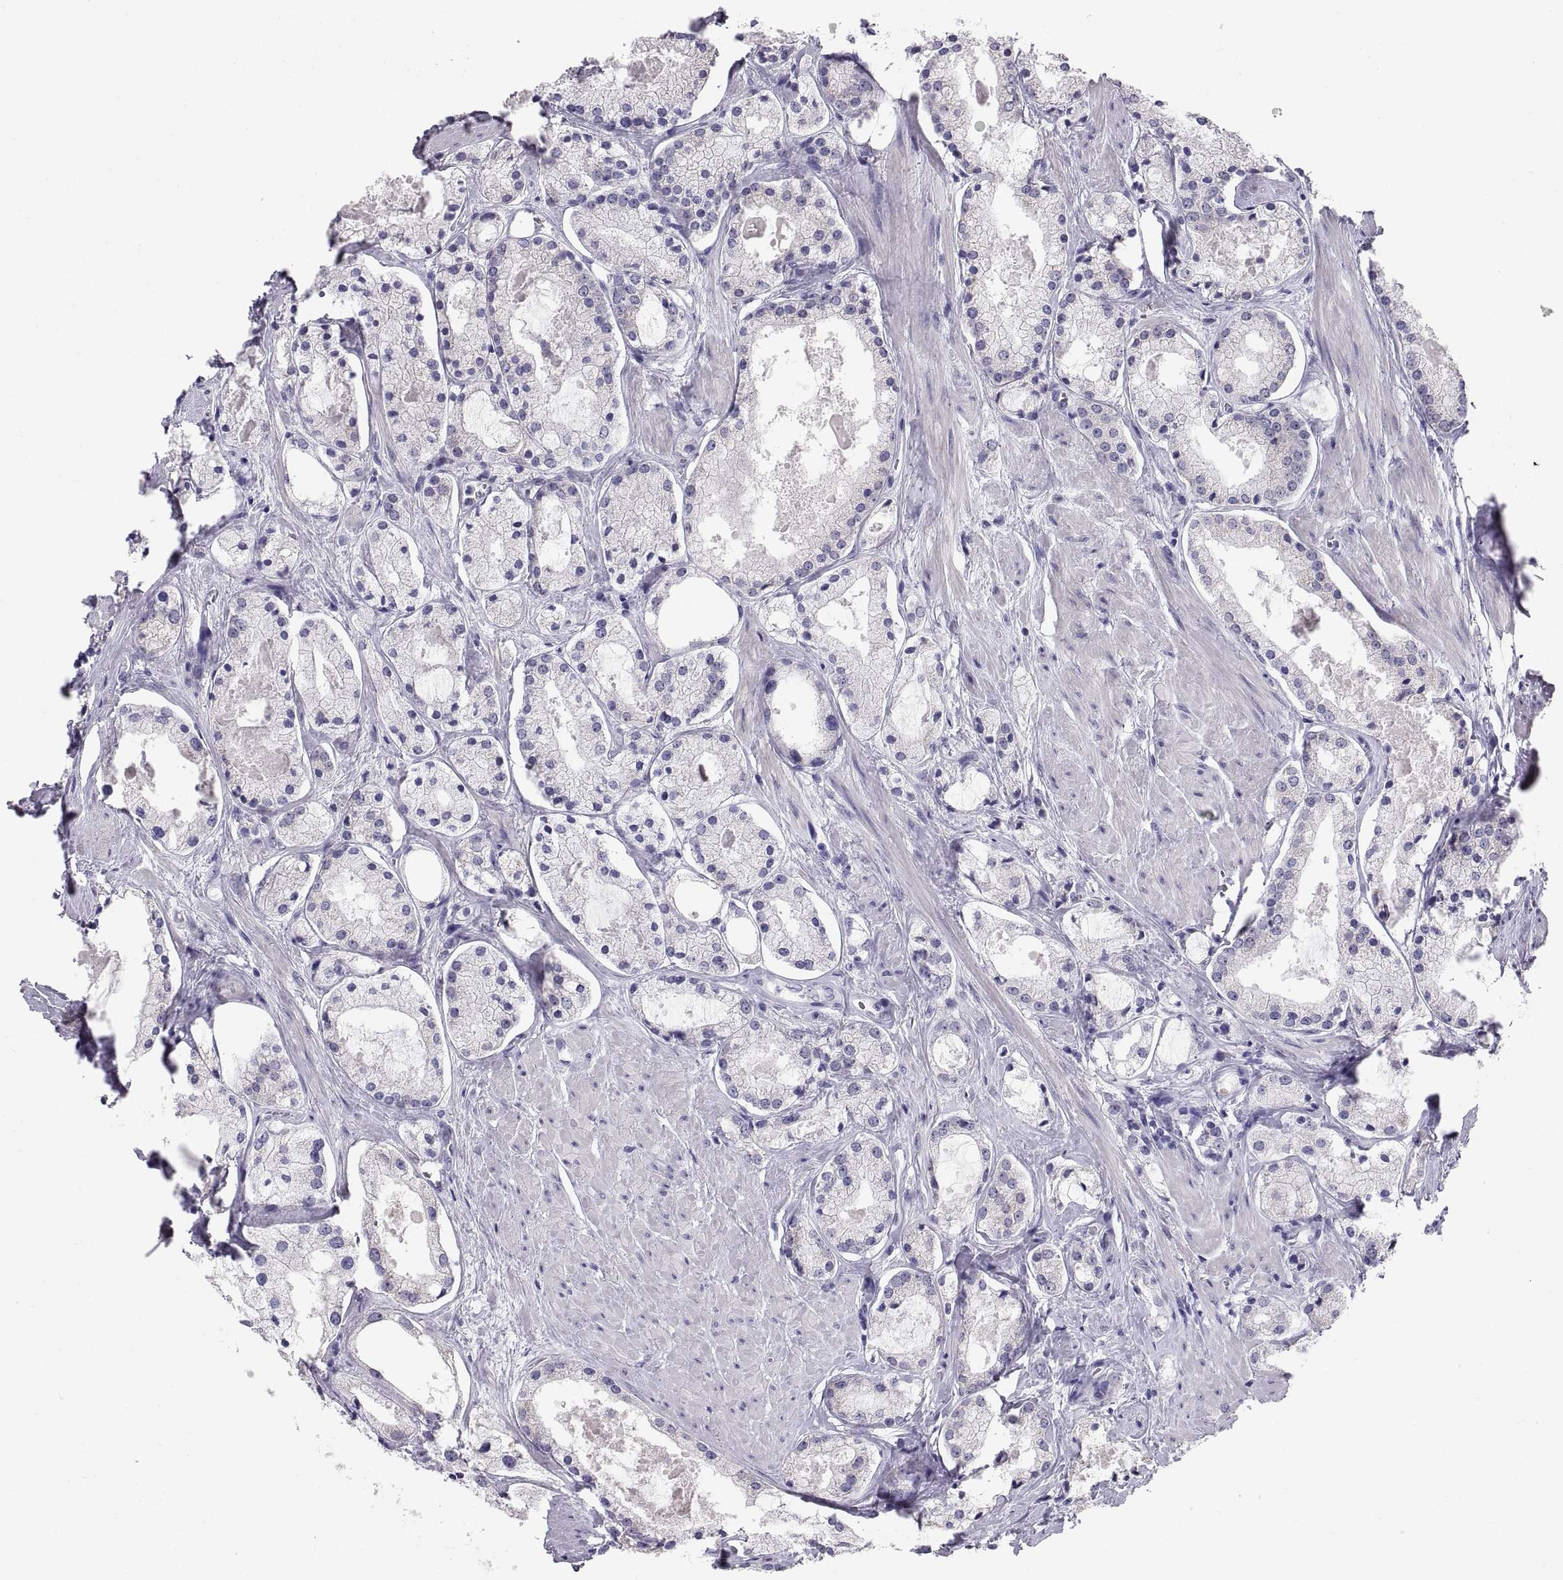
{"staining": {"intensity": "negative", "quantity": "none", "location": "none"}, "tissue": "prostate cancer", "cell_type": "Tumor cells", "image_type": "cancer", "snomed": [{"axis": "morphology", "description": "Adenocarcinoma, NOS"}, {"axis": "morphology", "description": "Adenocarcinoma, High grade"}, {"axis": "topography", "description": "Prostate"}], "caption": "Histopathology image shows no significant protein positivity in tumor cells of adenocarcinoma (prostate).", "gene": "FAM170A", "patient": {"sex": "male", "age": 64}}